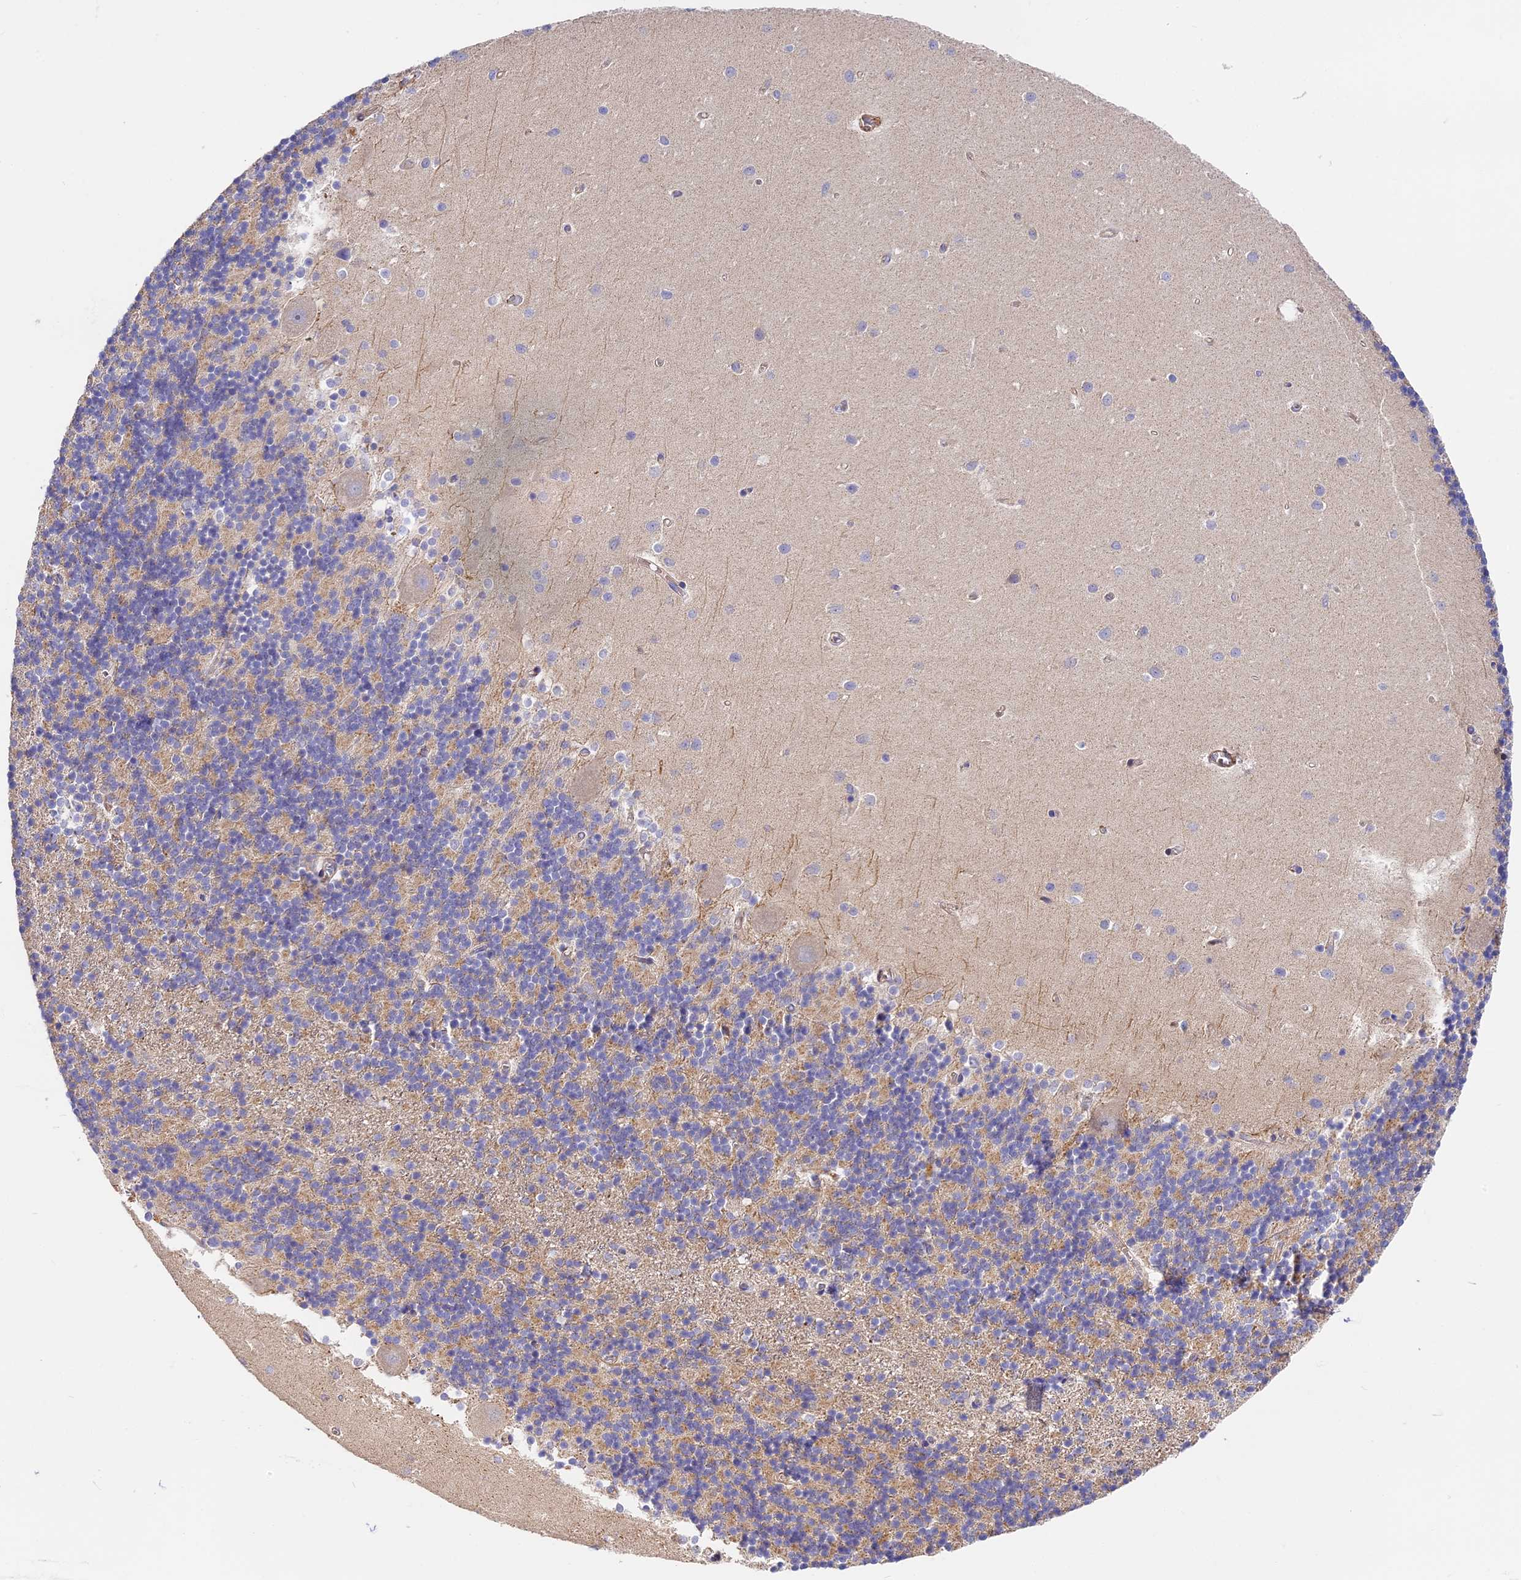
{"staining": {"intensity": "weak", "quantity": "25%-75%", "location": "cytoplasmic/membranous"}, "tissue": "cerebellum", "cell_type": "Cells in granular layer", "image_type": "normal", "snomed": [{"axis": "morphology", "description": "Normal tissue, NOS"}, {"axis": "topography", "description": "Cerebellum"}], "caption": "An image showing weak cytoplasmic/membranous staining in about 25%-75% of cells in granular layer in normal cerebellum, as visualized by brown immunohistochemical staining.", "gene": "MISP3", "patient": {"sex": "male", "age": 54}}